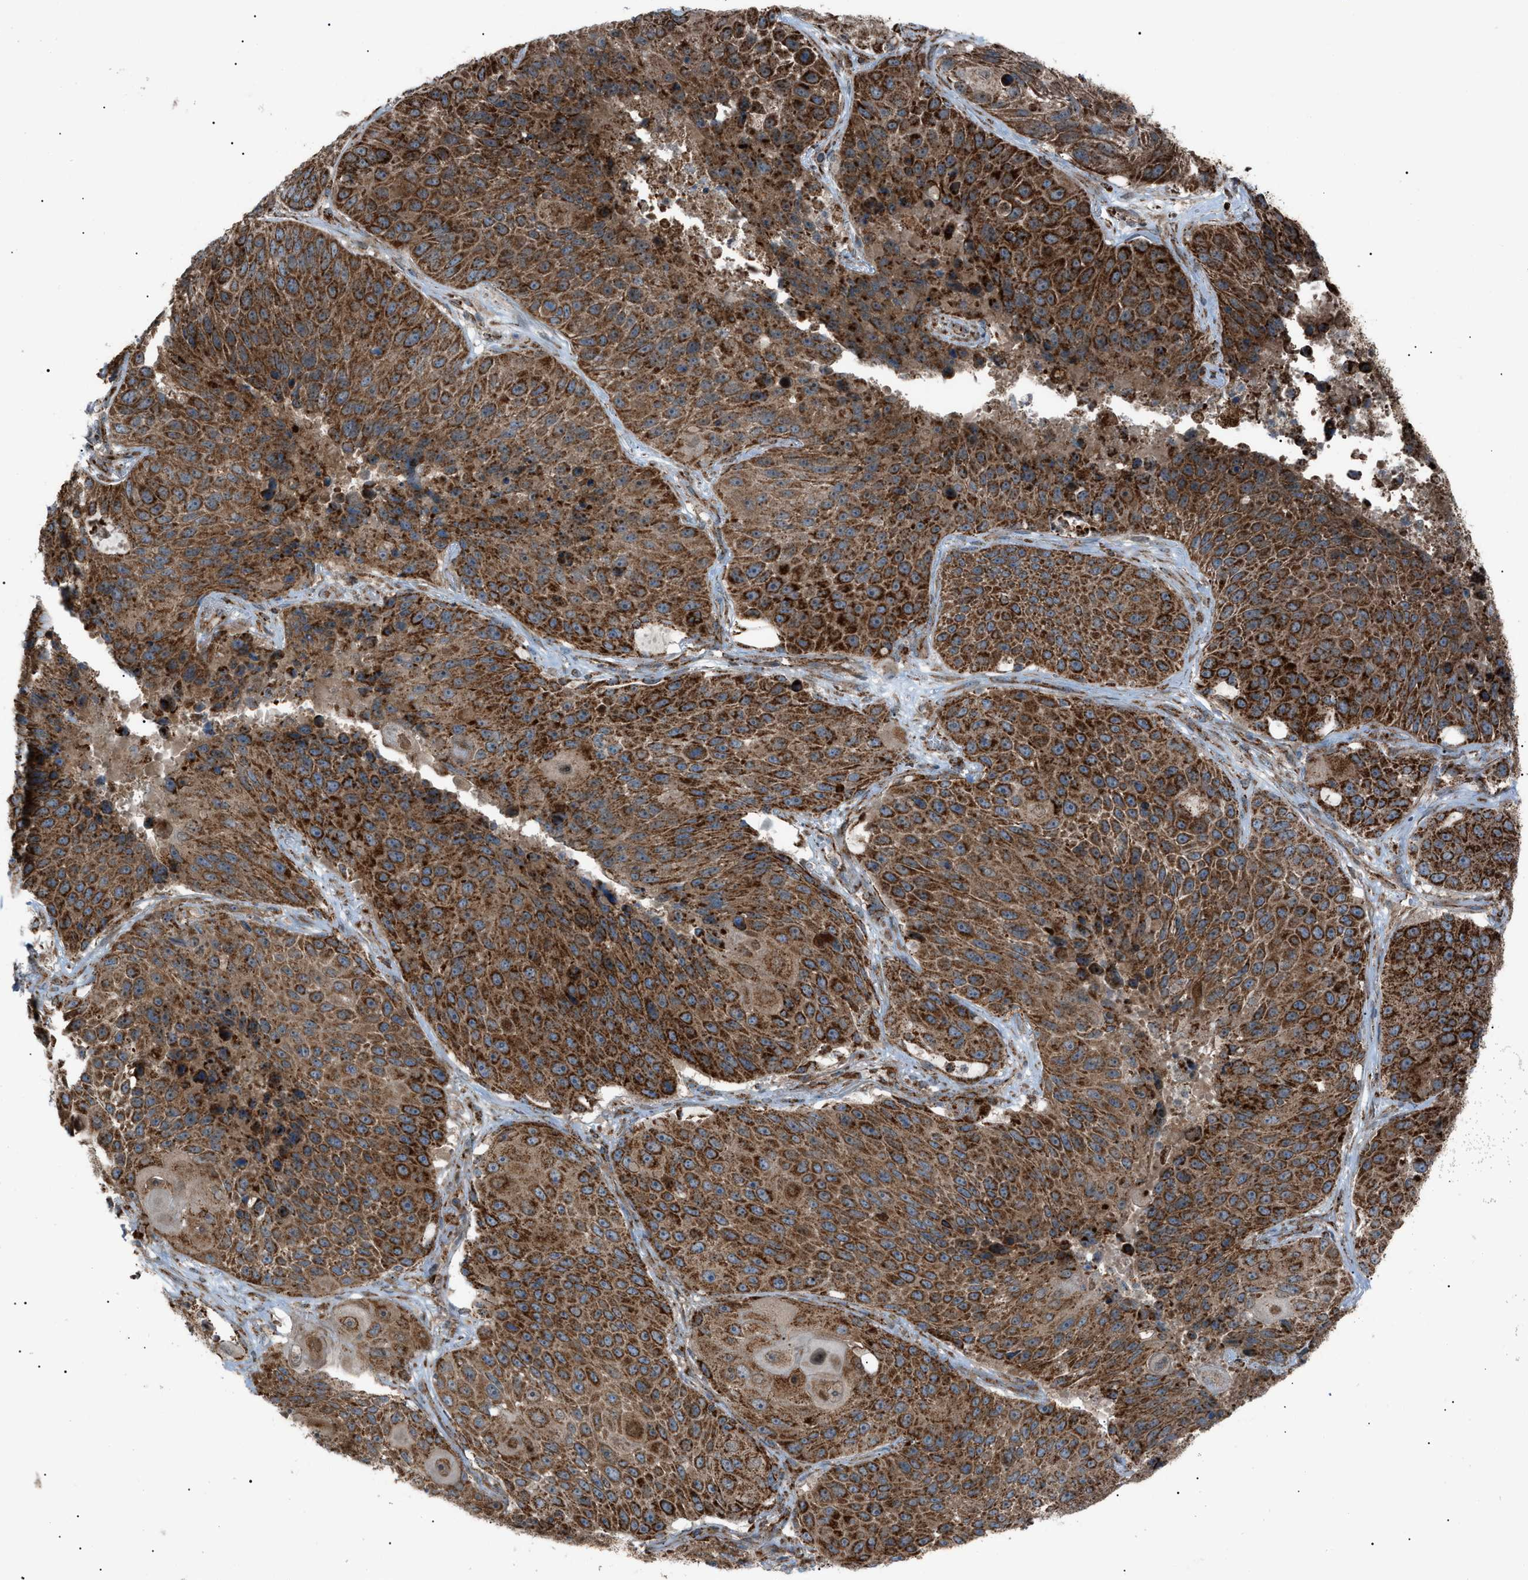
{"staining": {"intensity": "strong", "quantity": ">75%", "location": "cytoplasmic/membranous"}, "tissue": "lung cancer", "cell_type": "Tumor cells", "image_type": "cancer", "snomed": [{"axis": "morphology", "description": "Squamous cell carcinoma, NOS"}, {"axis": "topography", "description": "Lung"}], "caption": "Protein expression analysis of squamous cell carcinoma (lung) shows strong cytoplasmic/membranous staining in approximately >75% of tumor cells. Using DAB (brown) and hematoxylin (blue) stains, captured at high magnification using brightfield microscopy.", "gene": "C1GALT1C1", "patient": {"sex": "male", "age": 61}}